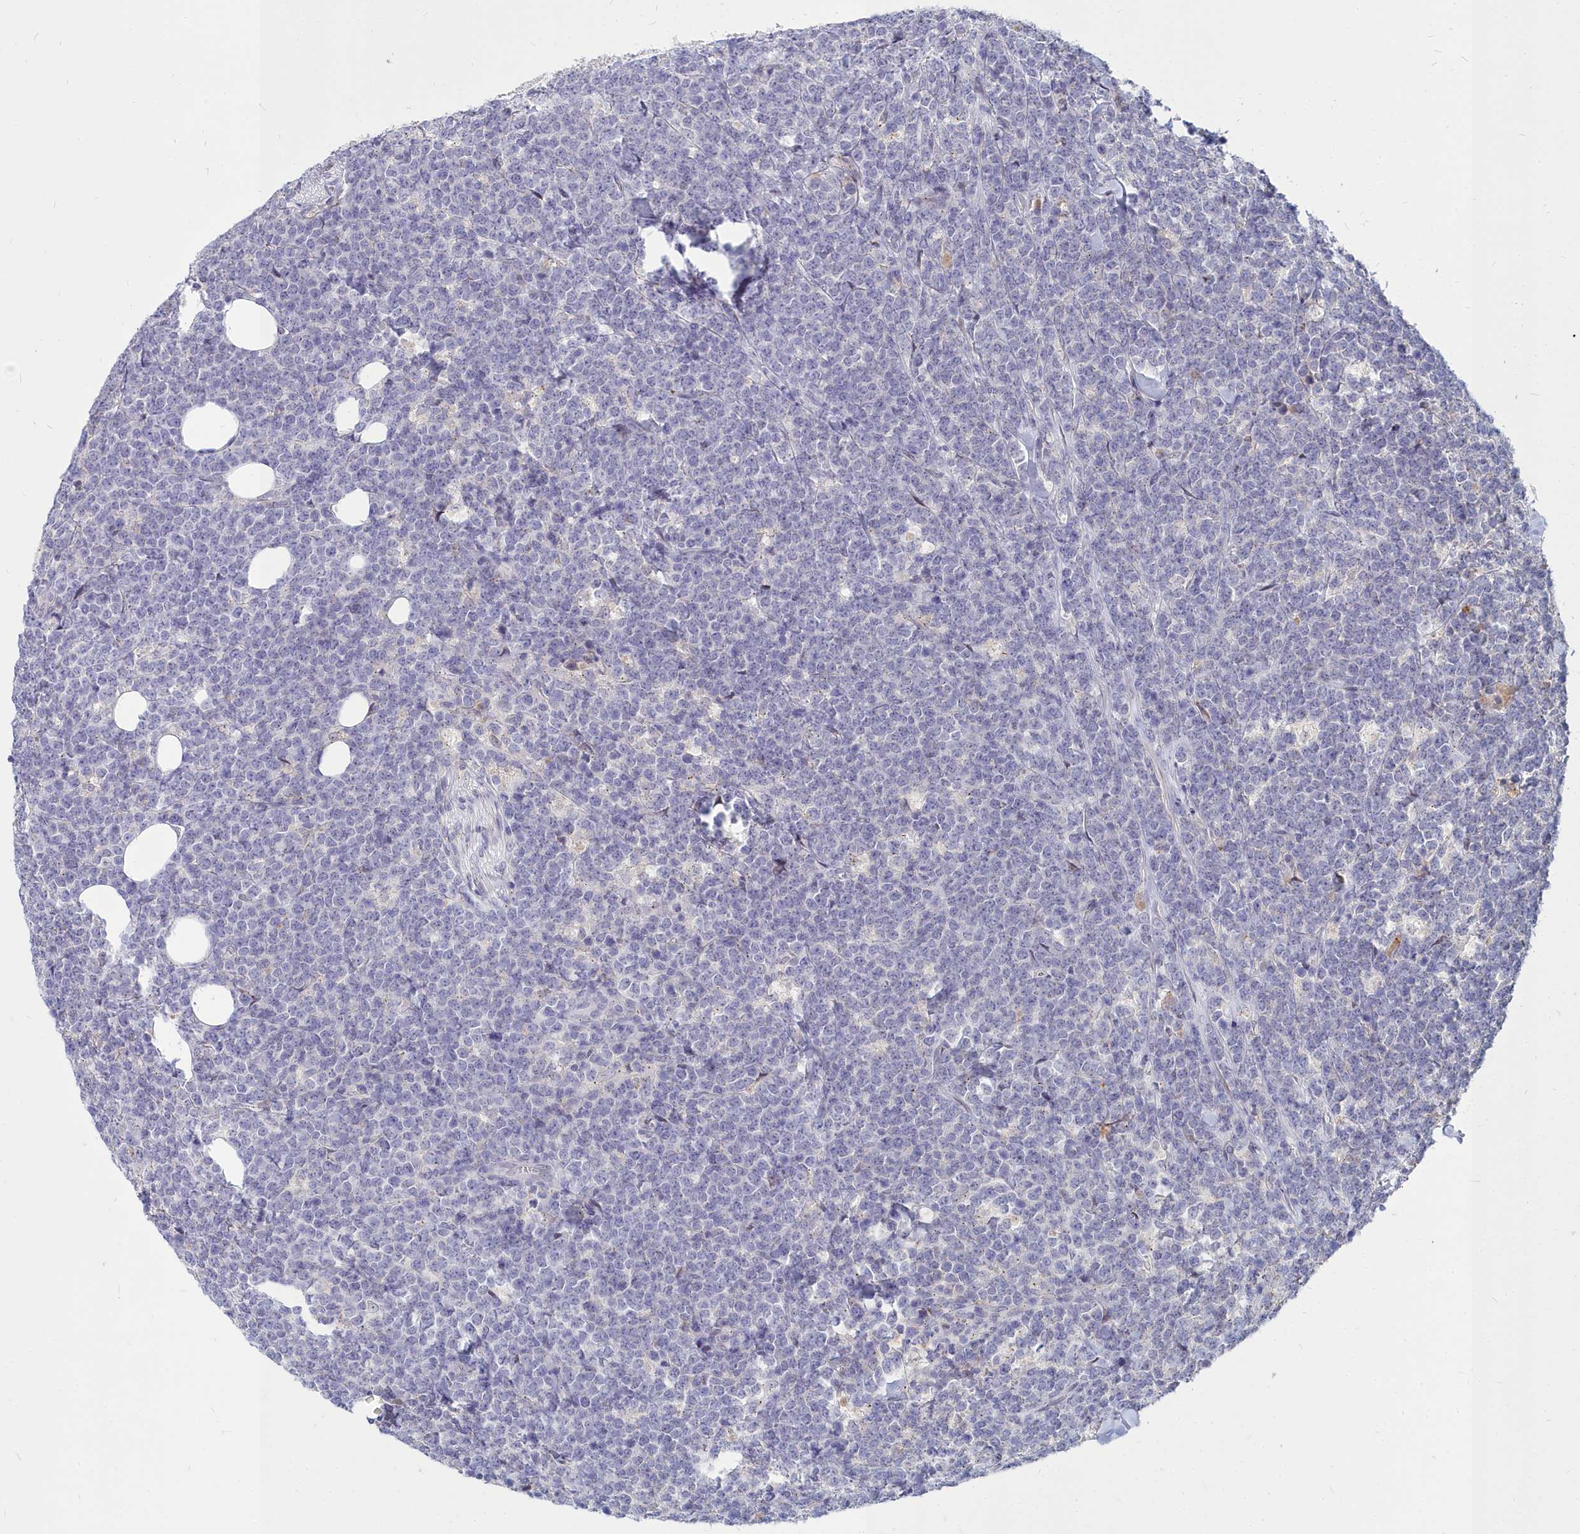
{"staining": {"intensity": "negative", "quantity": "none", "location": "none"}, "tissue": "lymphoma", "cell_type": "Tumor cells", "image_type": "cancer", "snomed": [{"axis": "morphology", "description": "Malignant lymphoma, non-Hodgkin's type, High grade"}, {"axis": "topography", "description": "Small intestine"}], "caption": "High power microscopy photomicrograph of an IHC histopathology image of malignant lymphoma, non-Hodgkin's type (high-grade), revealing no significant positivity in tumor cells.", "gene": "NOXA1", "patient": {"sex": "male", "age": 8}}